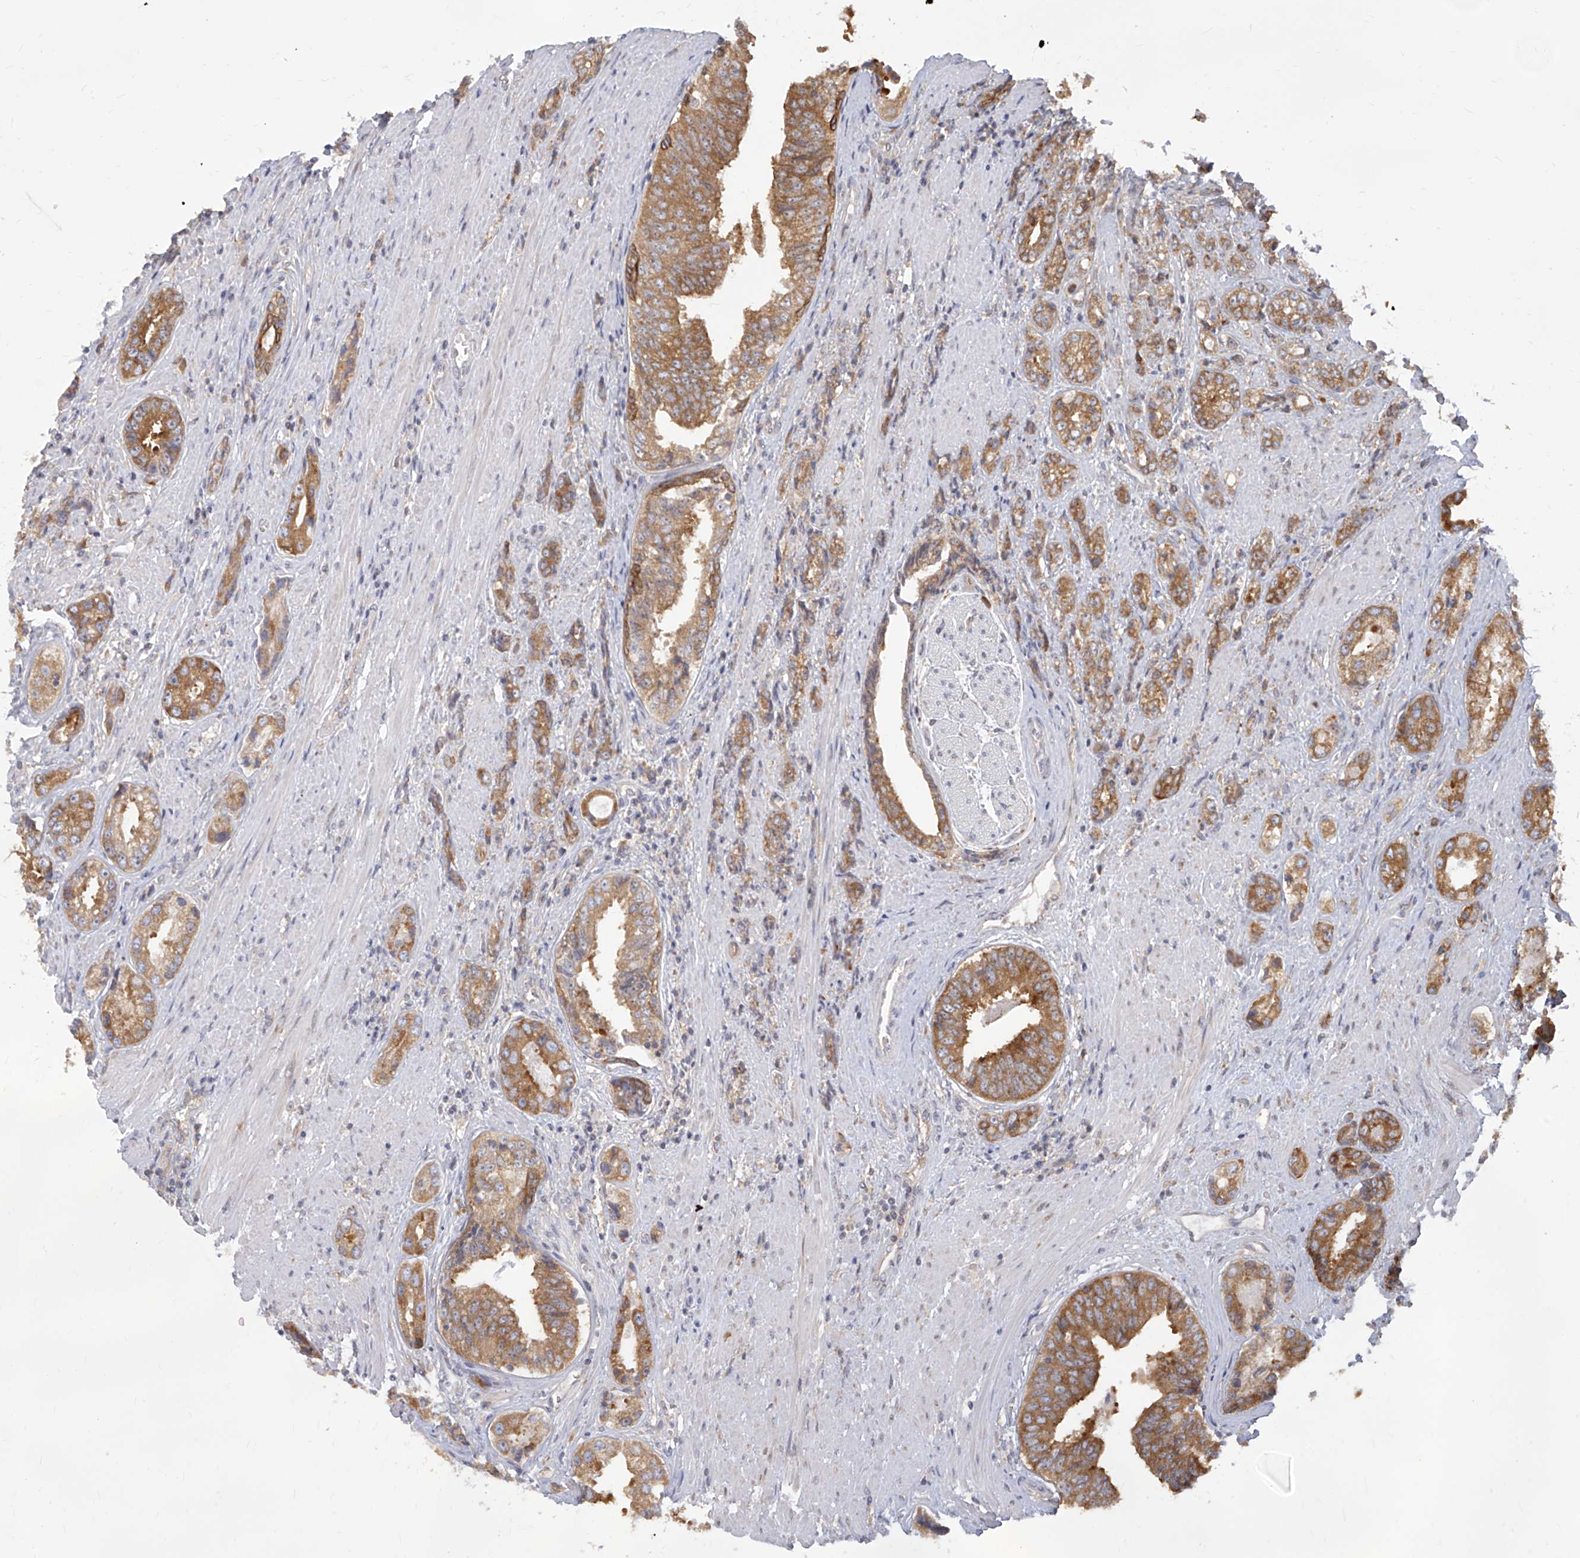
{"staining": {"intensity": "moderate", "quantity": ">75%", "location": "cytoplasmic/membranous"}, "tissue": "prostate cancer", "cell_type": "Tumor cells", "image_type": "cancer", "snomed": [{"axis": "morphology", "description": "Adenocarcinoma, High grade"}, {"axis": "topography", "description": "Prostate"}], "caption": "Immunohistochemistry (IHC) (DAB (3,3'-diaminobenzidine)) staining of adenocarcinoma (high-grade) (prostate) shows moderate cytoplasmic/membranous protein positivity in about >75% of tumor cells.", "gene": "FAM83B", "patient": {"sex": "male", "age": 61}}